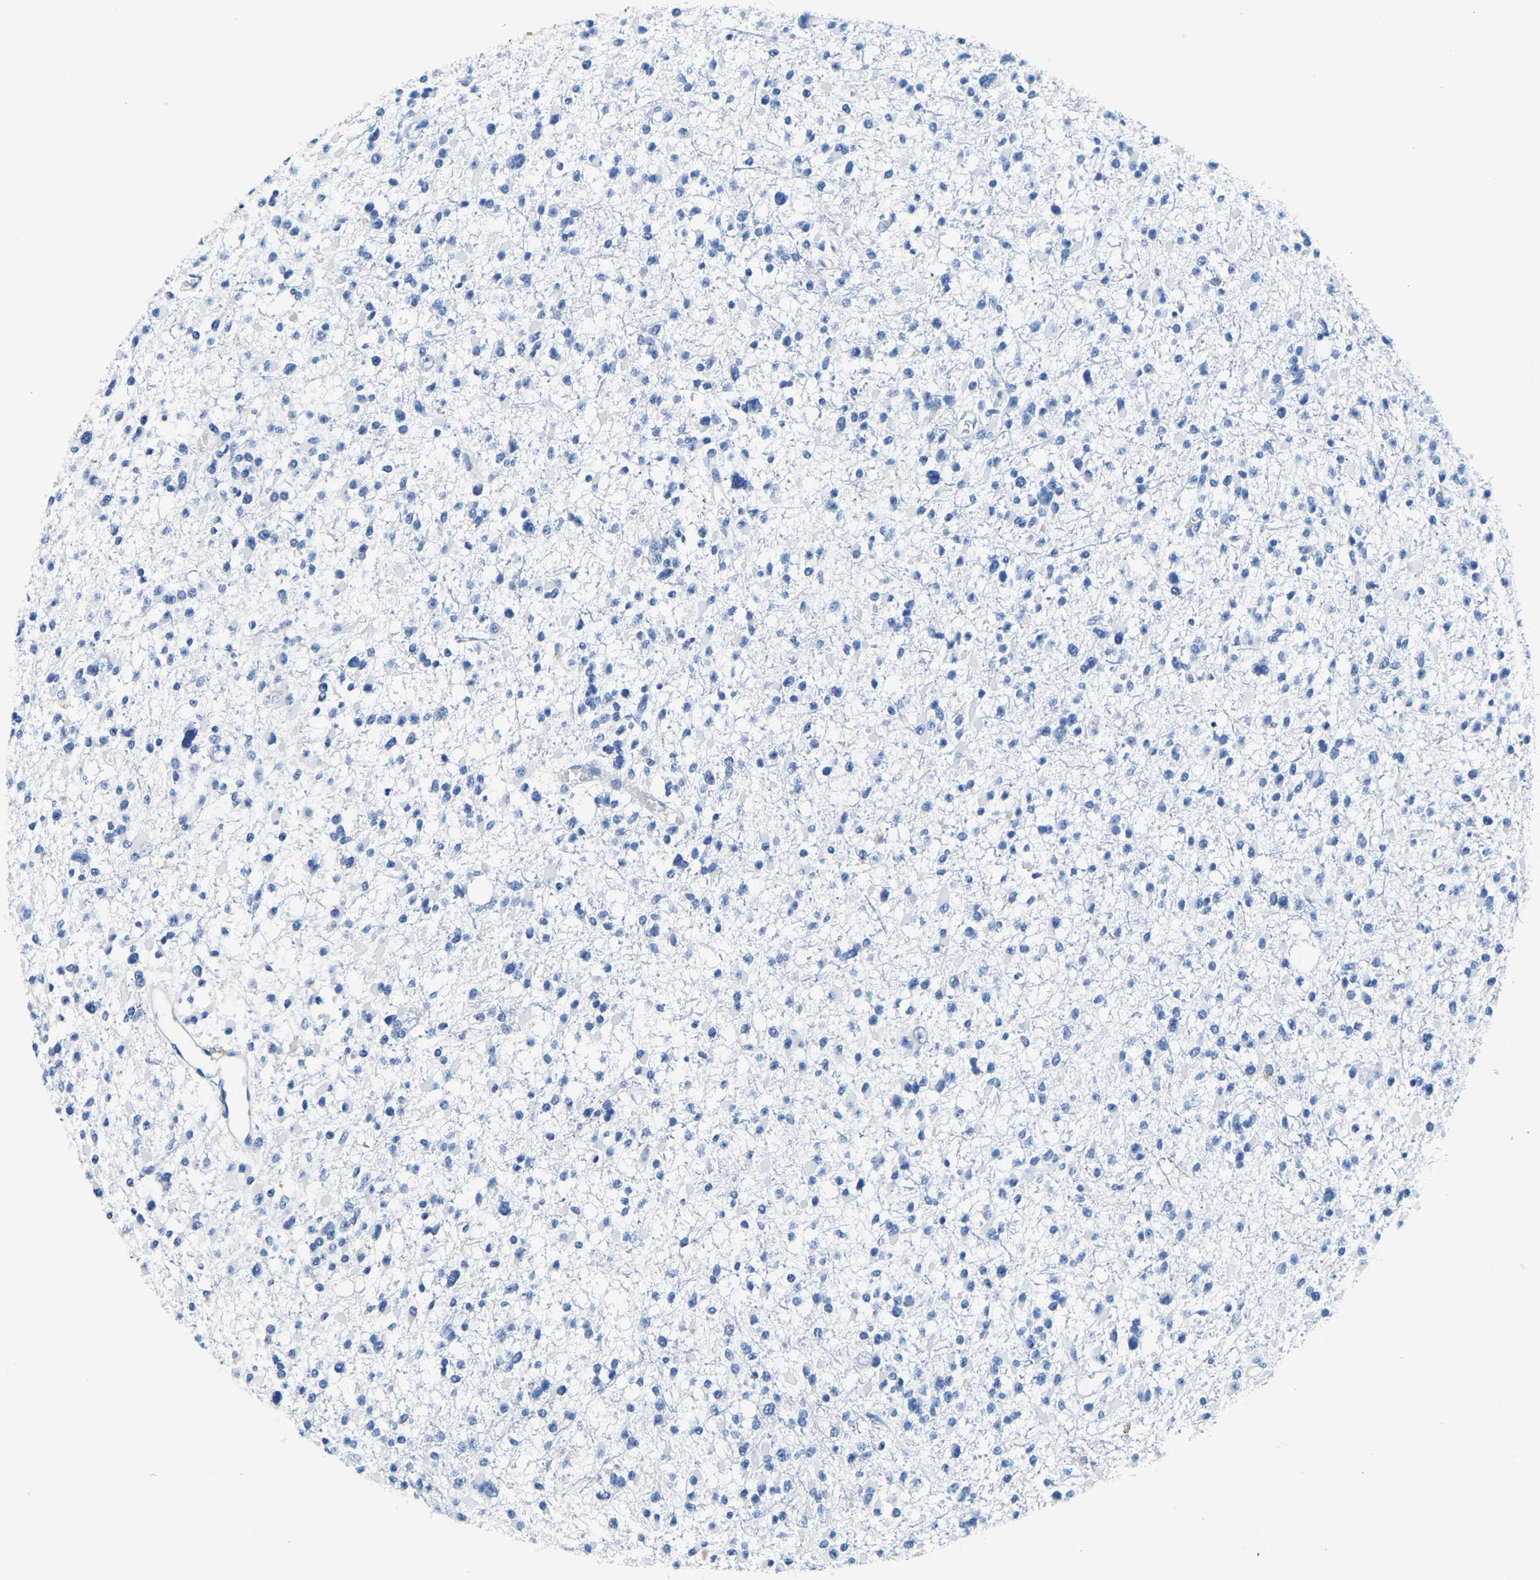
{"staining": {"intensity": "negative", "quantity": "none", "location": "none"}, "tissue": "glioma", "cell_type": "Tumor cells", "image_type": "cancer", "snomed": [{"axis": "morphology", "description": "Glioma, malignant, Low grade"}, {"axis": "topography", "description": "Brain"}], "caption": "An immunohistochemistry (IHC) photomicrograph of malignant glioma (low-grade) is shown. There is no staining in tumor cells of malignant glioma (low-grade).", "gene": "ZDHHC13", "patient": {"sex": "female", "age": 22}}